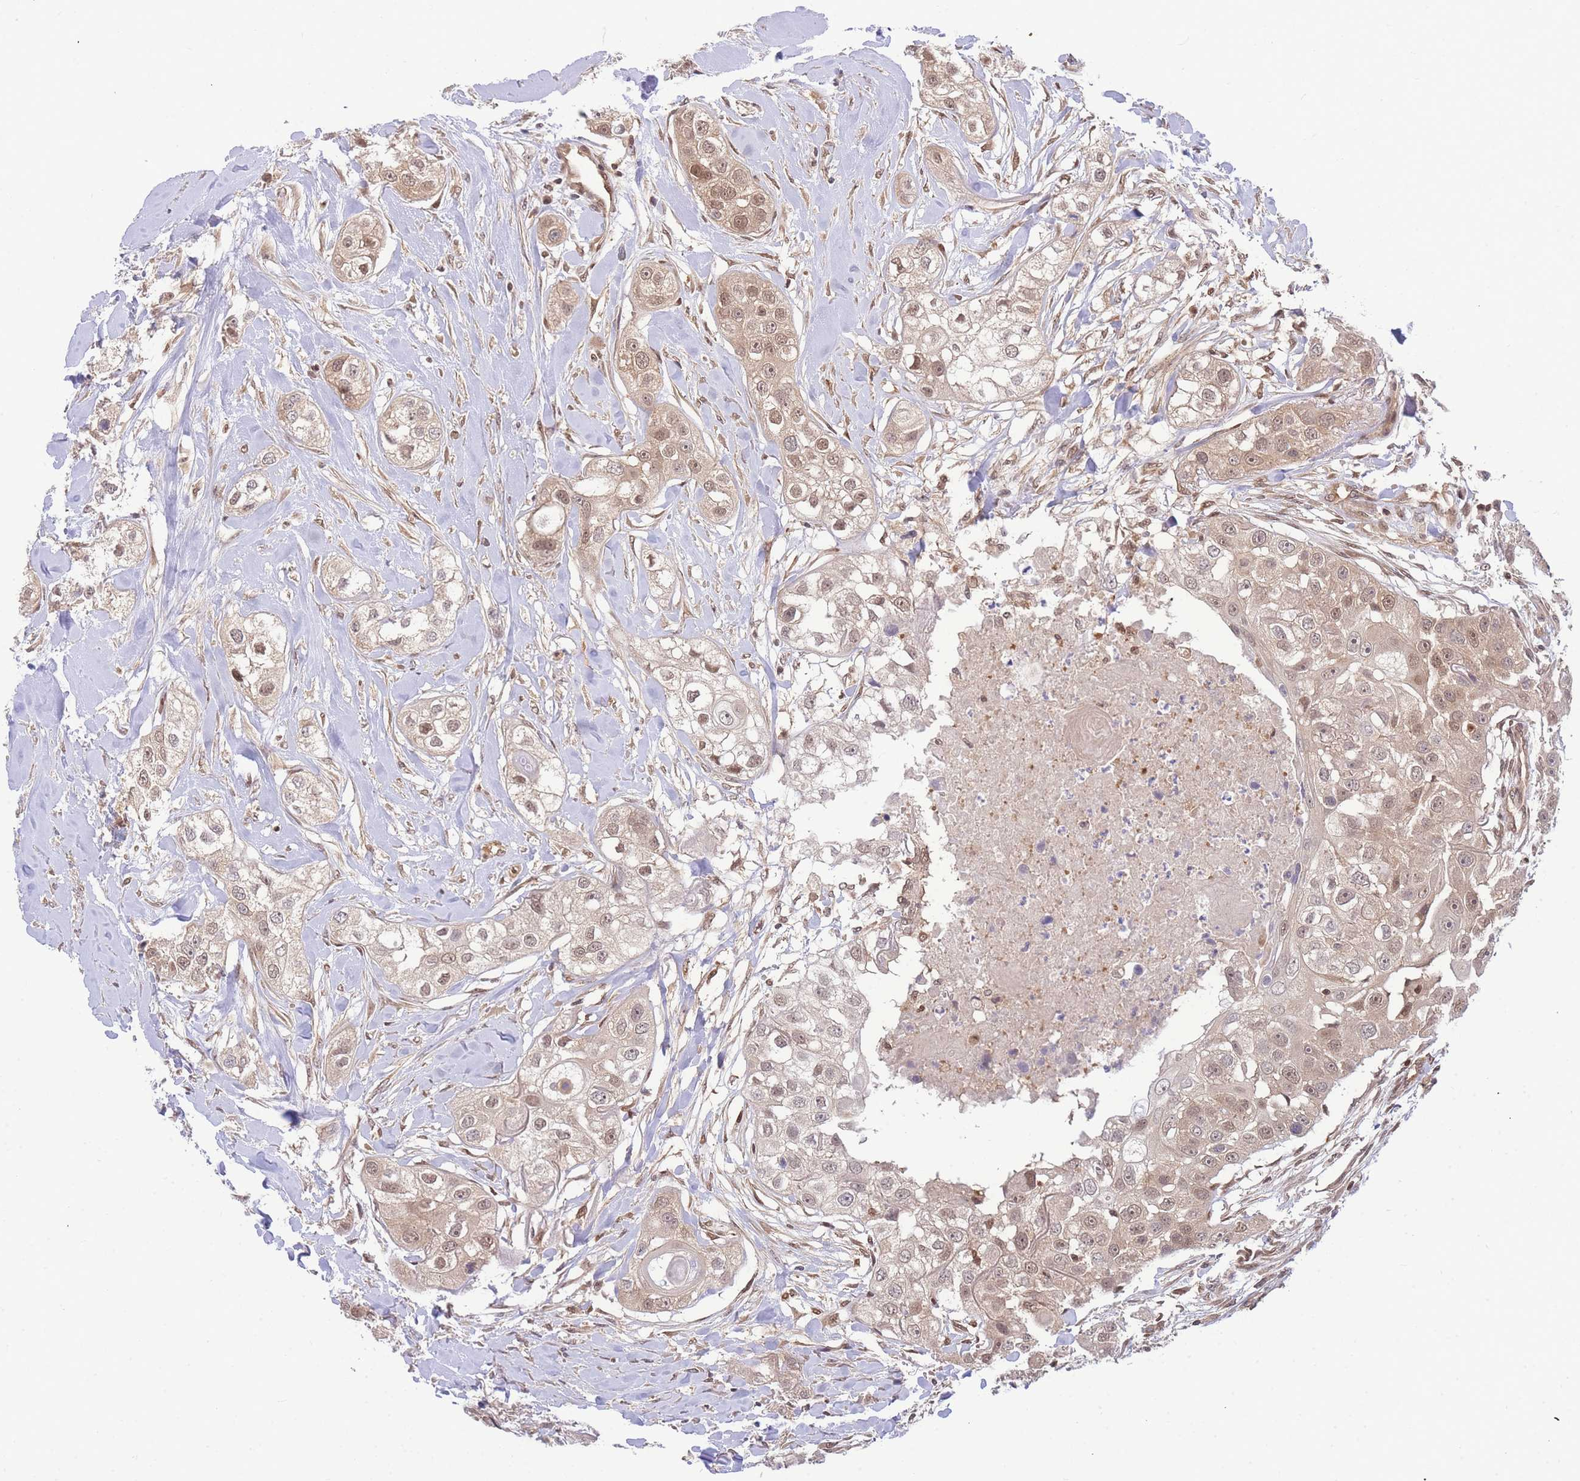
{"staining": {"intensity": "moderate", "quantity": ">75%", "location": "cytoplasmic/membranous,nuclear"}, "tissue": "head and neck cancer", "cell_type": "Tumor cells", "image_type": "cancer", "snomed": [{"axis": "morphology", "description": "Normal tissue, NOS"}, {"axis": "morphology", "description": "Squamous cell carcinoma, NOS"}, {"axis": "topography", "description": "Skeletal muscle"}, {"axis": "topography", "description": "Head-Neck"}], "caption": "A medium amount of moderate cytoplasmic/membranous and nuclear expression is appreciated in approximately >75% of tumor cells in squamous cell carcinoma (head and neck) tissue.", "gene": "KIAA1191", "patient": {"sex": "male", "age": 51}}